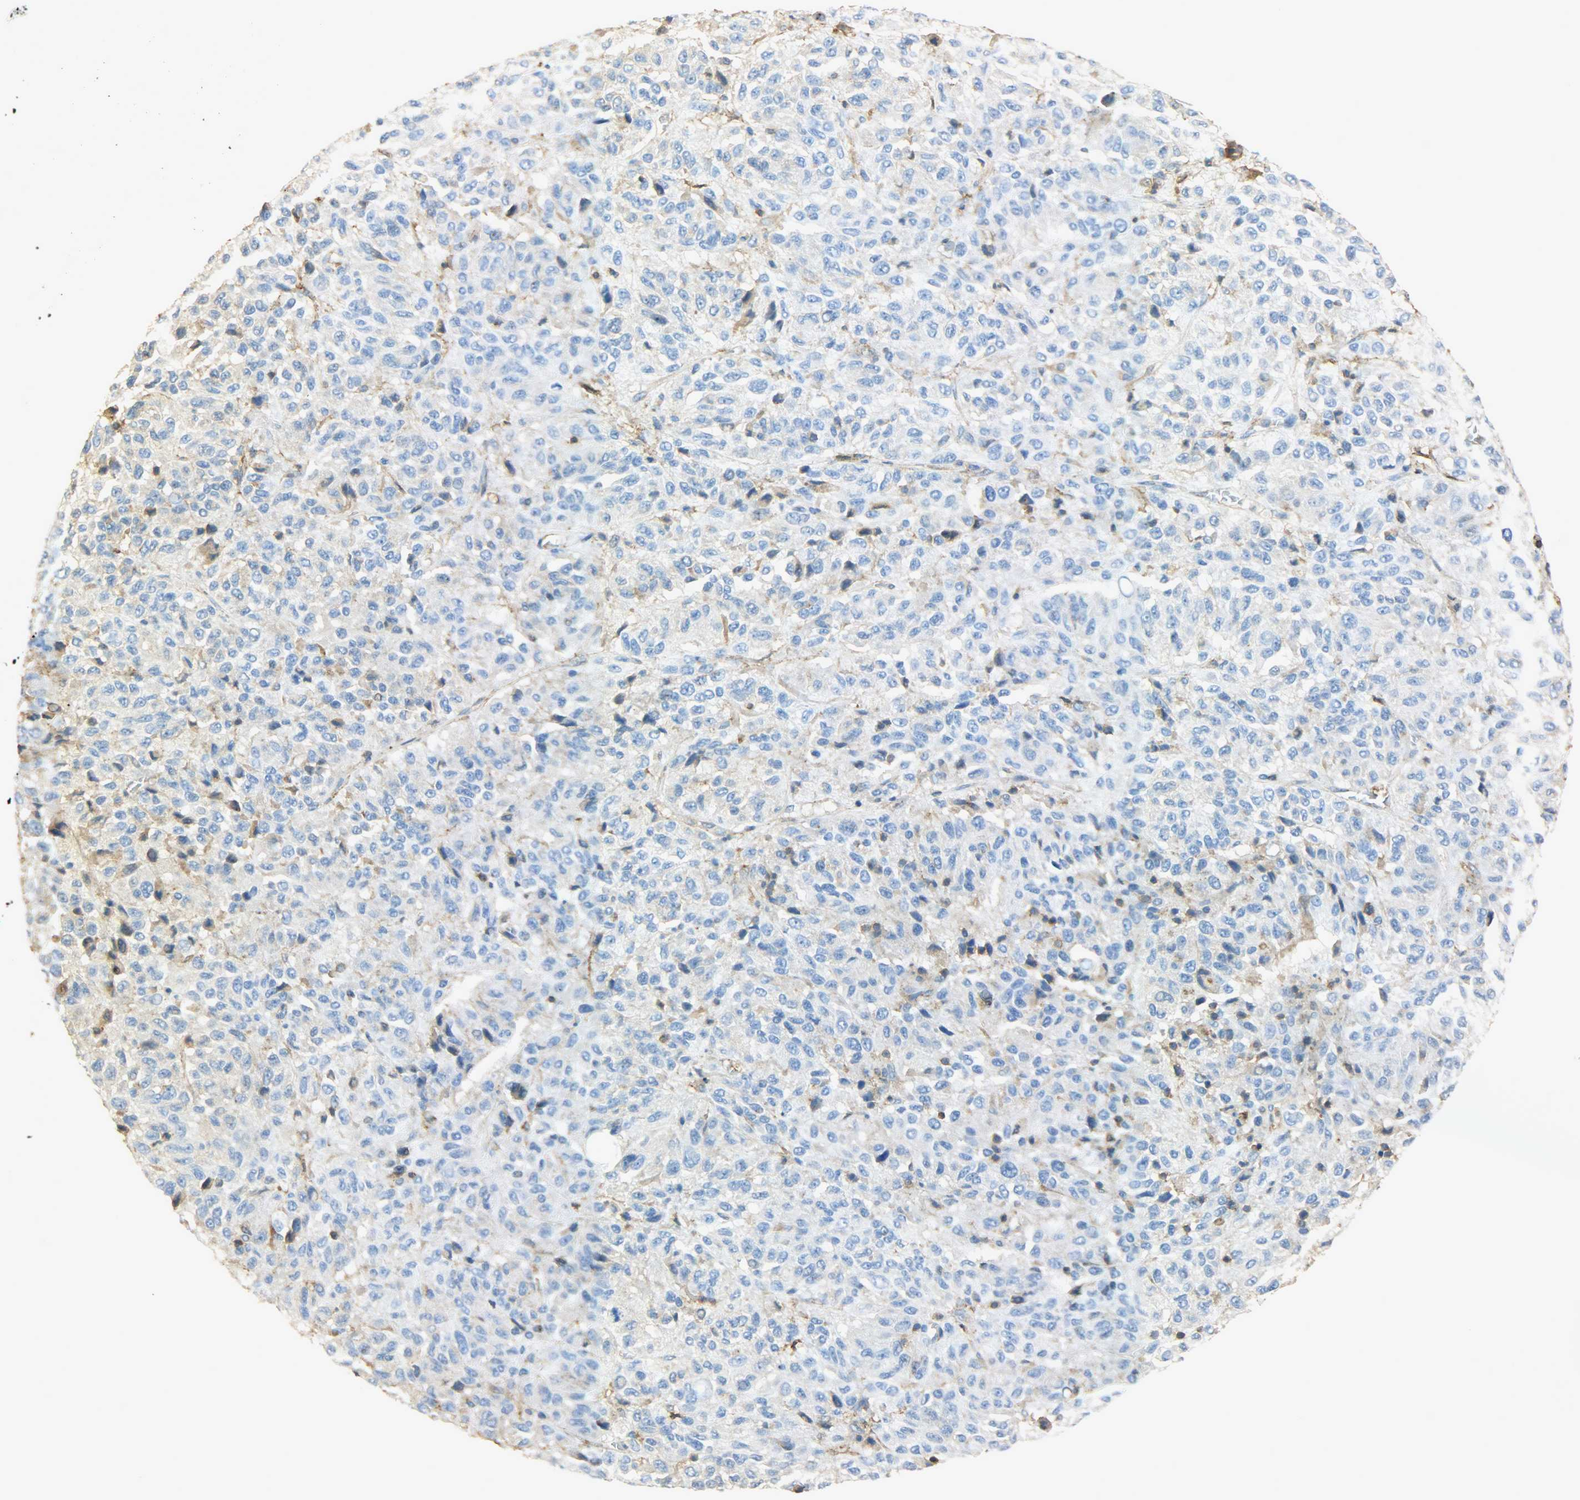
{"staining": {"intensity": "negative", "quantity": "none", "location": "none"}, "tissue": "melanoma", "cell_type": "Tumor cells", "image_type": "cancer", "snomed": [{"axis": "morphology", "description": "Malignant melanoma, Metastatic site"}, {"axis": "topography", "description": "Lung"}], "caption": "Immunohistochemistry micrograph of human melanoma stained for a protein (brown), which demonstrates no staining in tumor cells. Nuclei are stained in blue.", "gene": "ANXA6", "patient": {"sex": "male", "age": 64}}